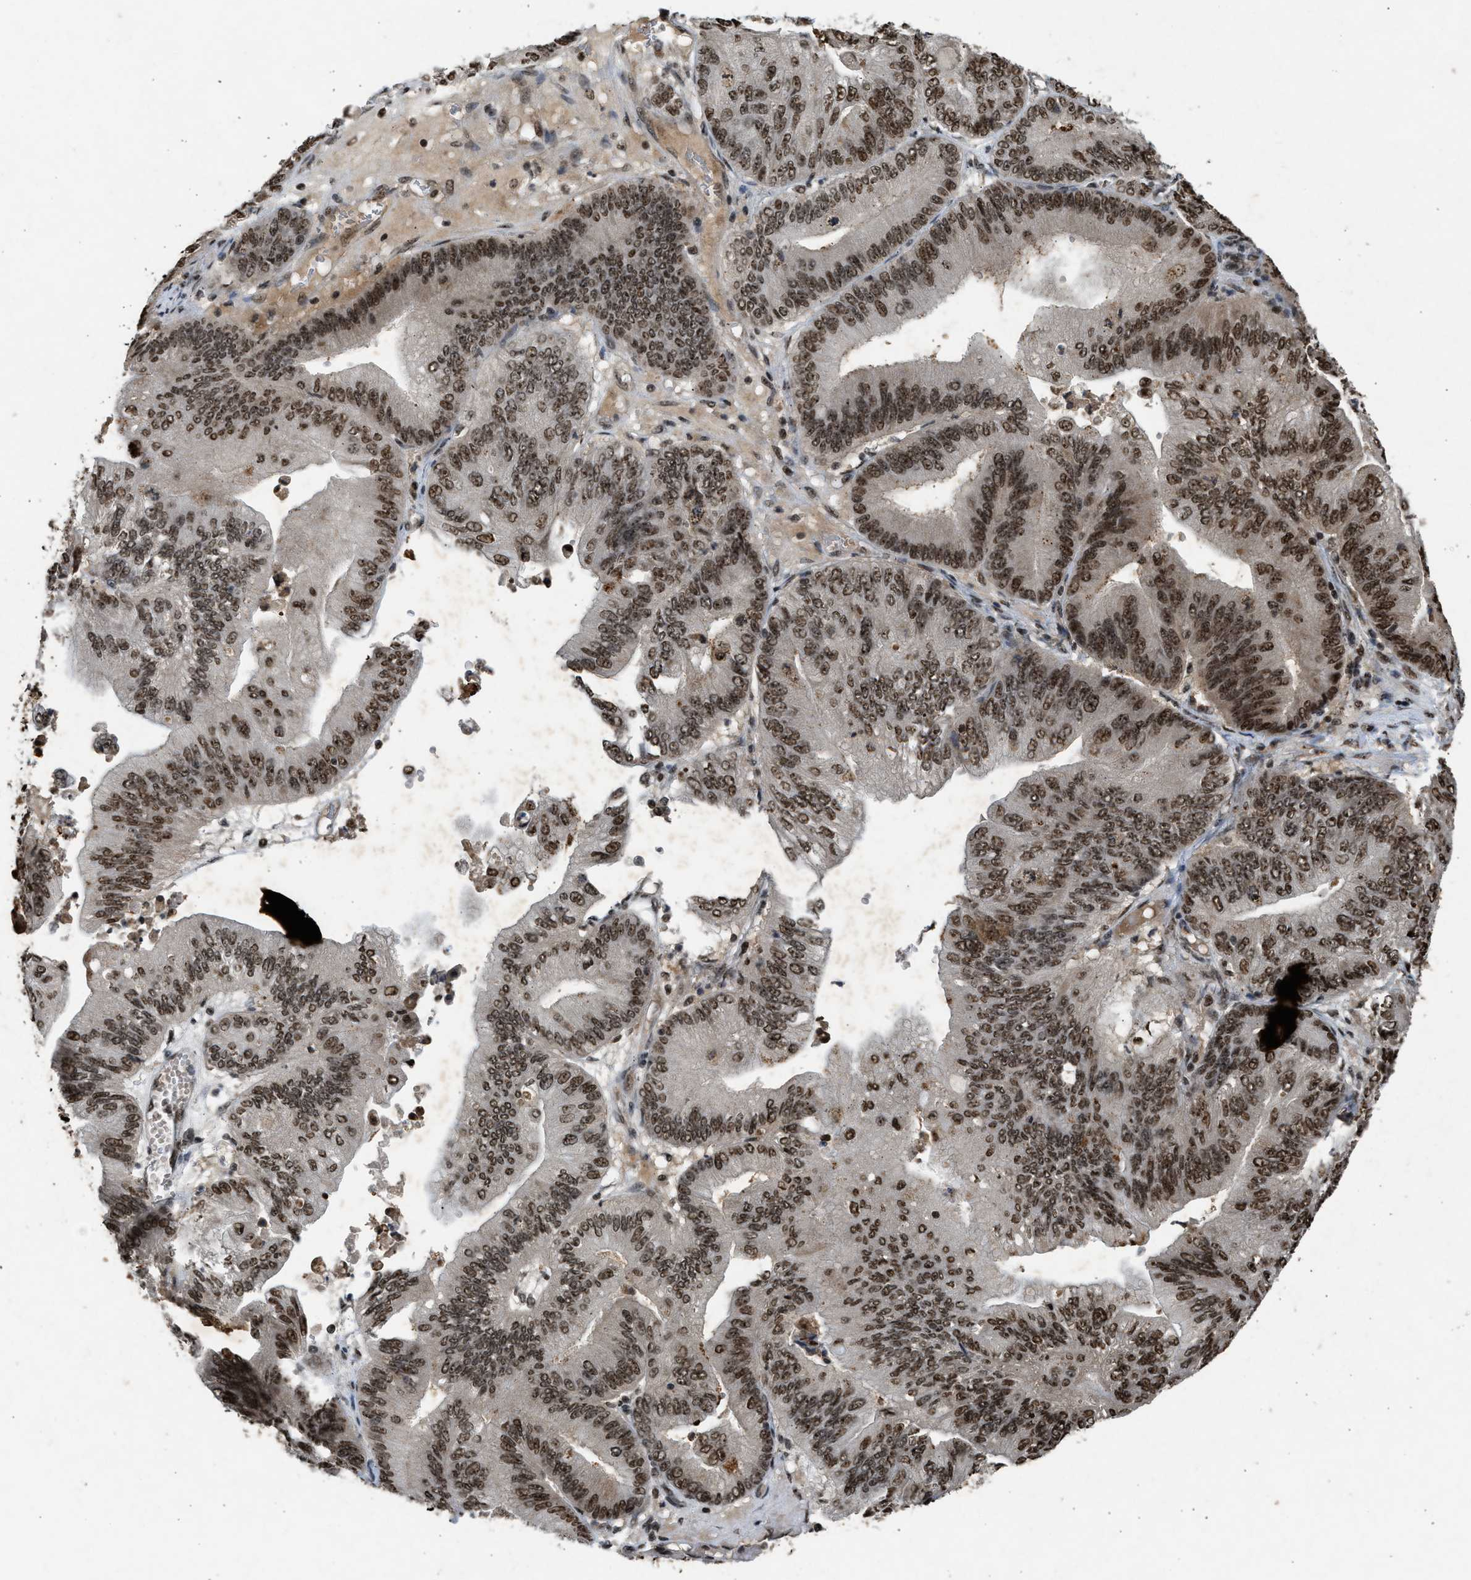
{"staining": {"intensity": "moderate", "quantity": ">75%", "location": "nuclear"}, "tissue": "ovarian cancer", "cell_type": "Tumor cells", "image_type": "cancer", "snomed": [{"axis": "morphology", "description": "Cystadenocarcinoma, mucinous, NOS"}, {"axis": "topography", "description": "Ovary"}], "caption": "Mucinous cystadenocarcinoma (ovarian) stained for a protein demonstrates moderate nuclear positivity in tumor cells.", "gene": "TFDP2", "patient": {"sex": "female", "age": 61}}